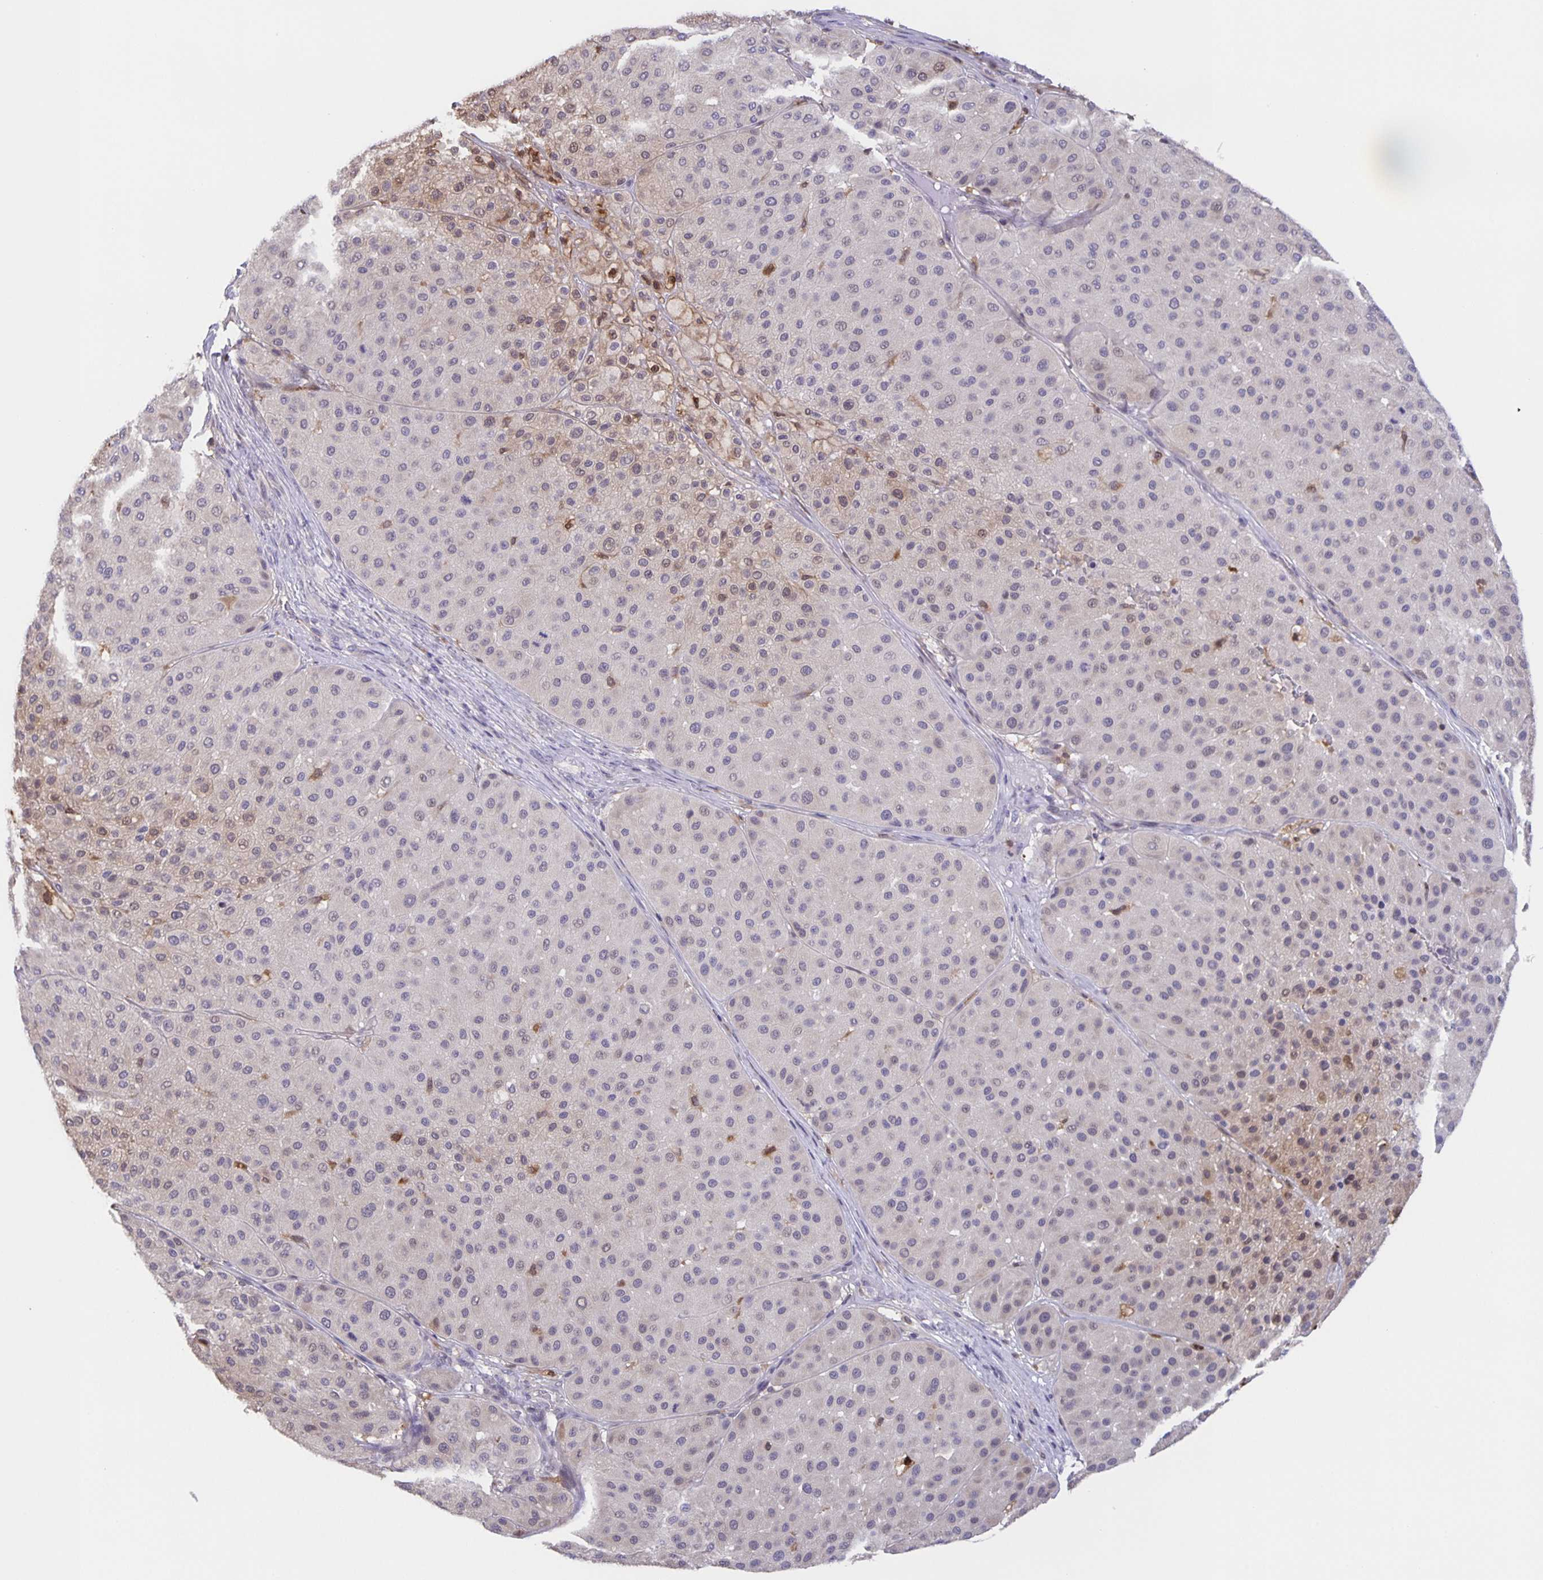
{"staining": {"intensity": "weak", "quantity": "<25%", "location": "cytoplasmic/membranous,nuclear"}, "tissue": "melanoma", "cell_type": "Tumor cells", "image_type": "cancer", "snomed": [{"axis": "morphology", "description": "Malignant melanoma, Metastatic site"}, {"axis": "topography", "description": "Smooth muscle"}], "caption": "Protein analysis of melanoma reveals no significant staining in tumor cells.", "gene": "MARCHF6", "patient": {"sex": "male", "age": 41}}